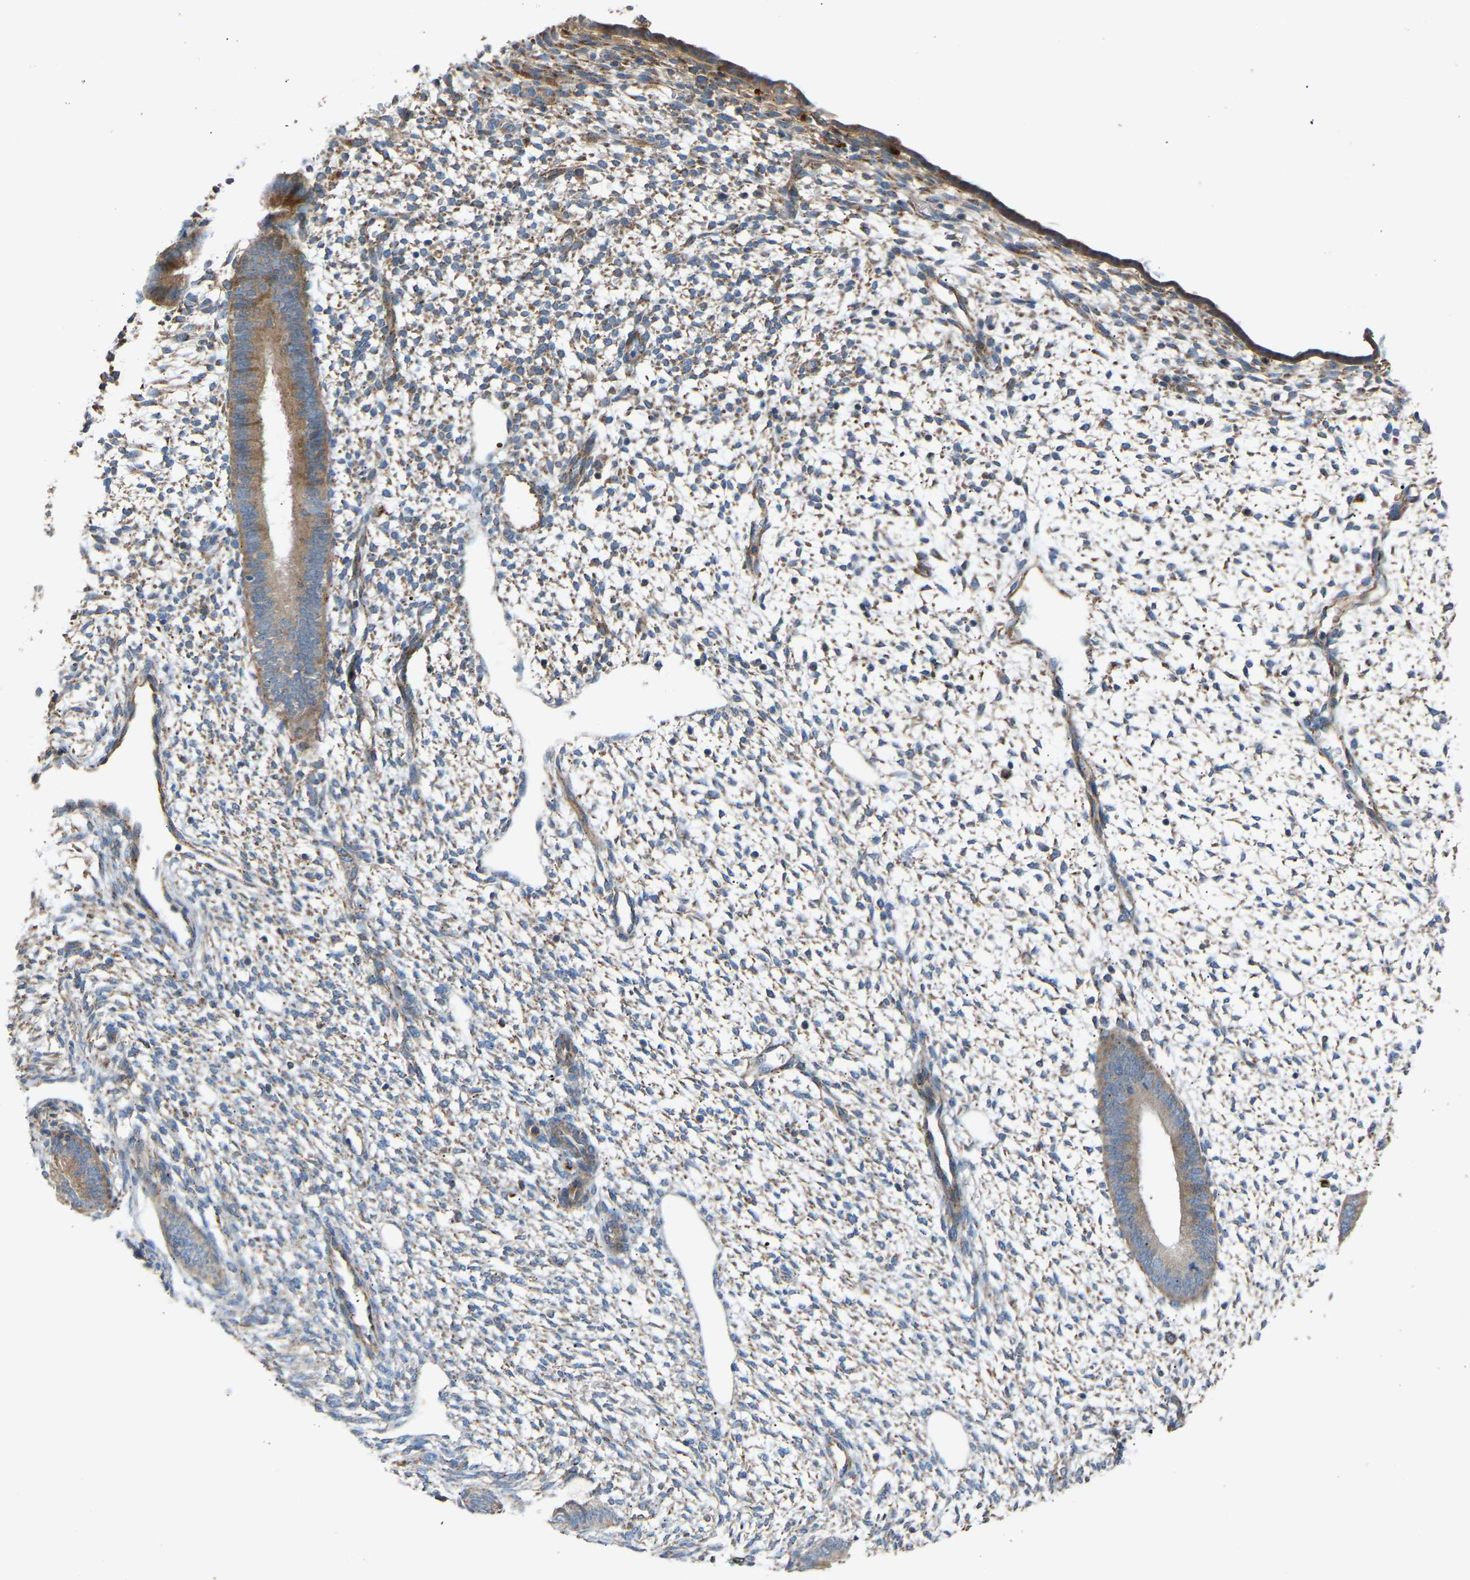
{"staining": {"intensity": "weak", "quantity": "<25%", "location": "cytoplasmic/membranous"}, "tissue": "endometrium", "cell_type": "Cells in endometrial stroma", "image_type": "normal", "snomed": [{"axis": "morphology", "description": "Normal tissue, NOS"}, {"axis": "topography", "description": "Endometrium"}], "caption": "Immunohistochemical staining of benign endometrium demonstrates no significant positivity in cells in endometrial stroma.", "gene": "RGP1", "patient": {"sex": "female", "age": 46}}